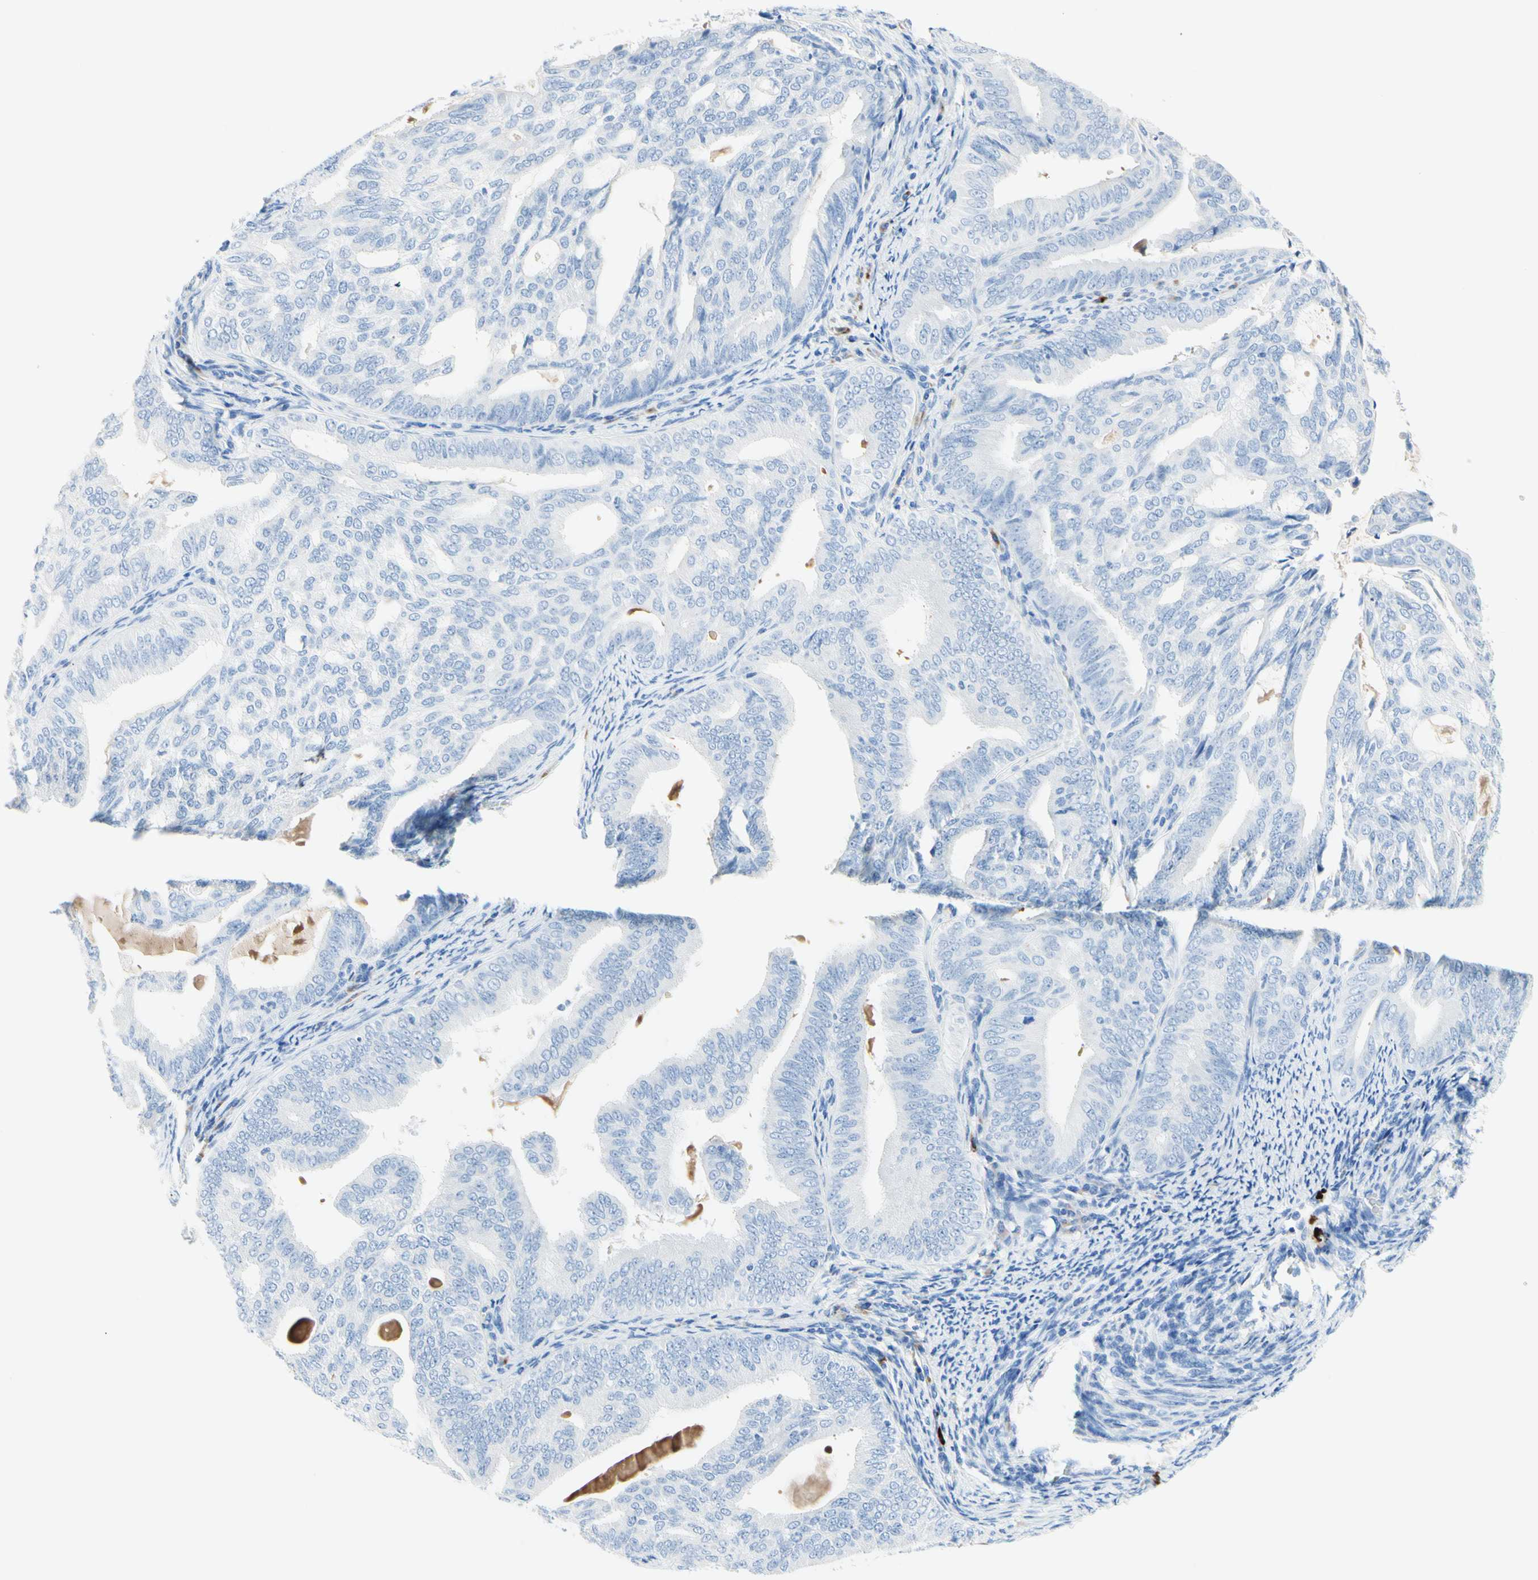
{"staining": {"intensity": "negative", "quantity": "none", "location": "none"}, "tissue": "endometrial cancer", "cell_type": "Tumor cells", "image_type": "cancer", "snomed": [{"axis": "morphology", "description": "Adenocarcinoma, NOS"}, {"axis": "topography", "description": "Endometrium"}], "caption": "This is an immunohistochemistry image of human endometrial cancer (adenocarcinoma). There is no staining in tumor cells.", "gene": "IL6ST", "patient": {"sex": "female", "age": 58}}